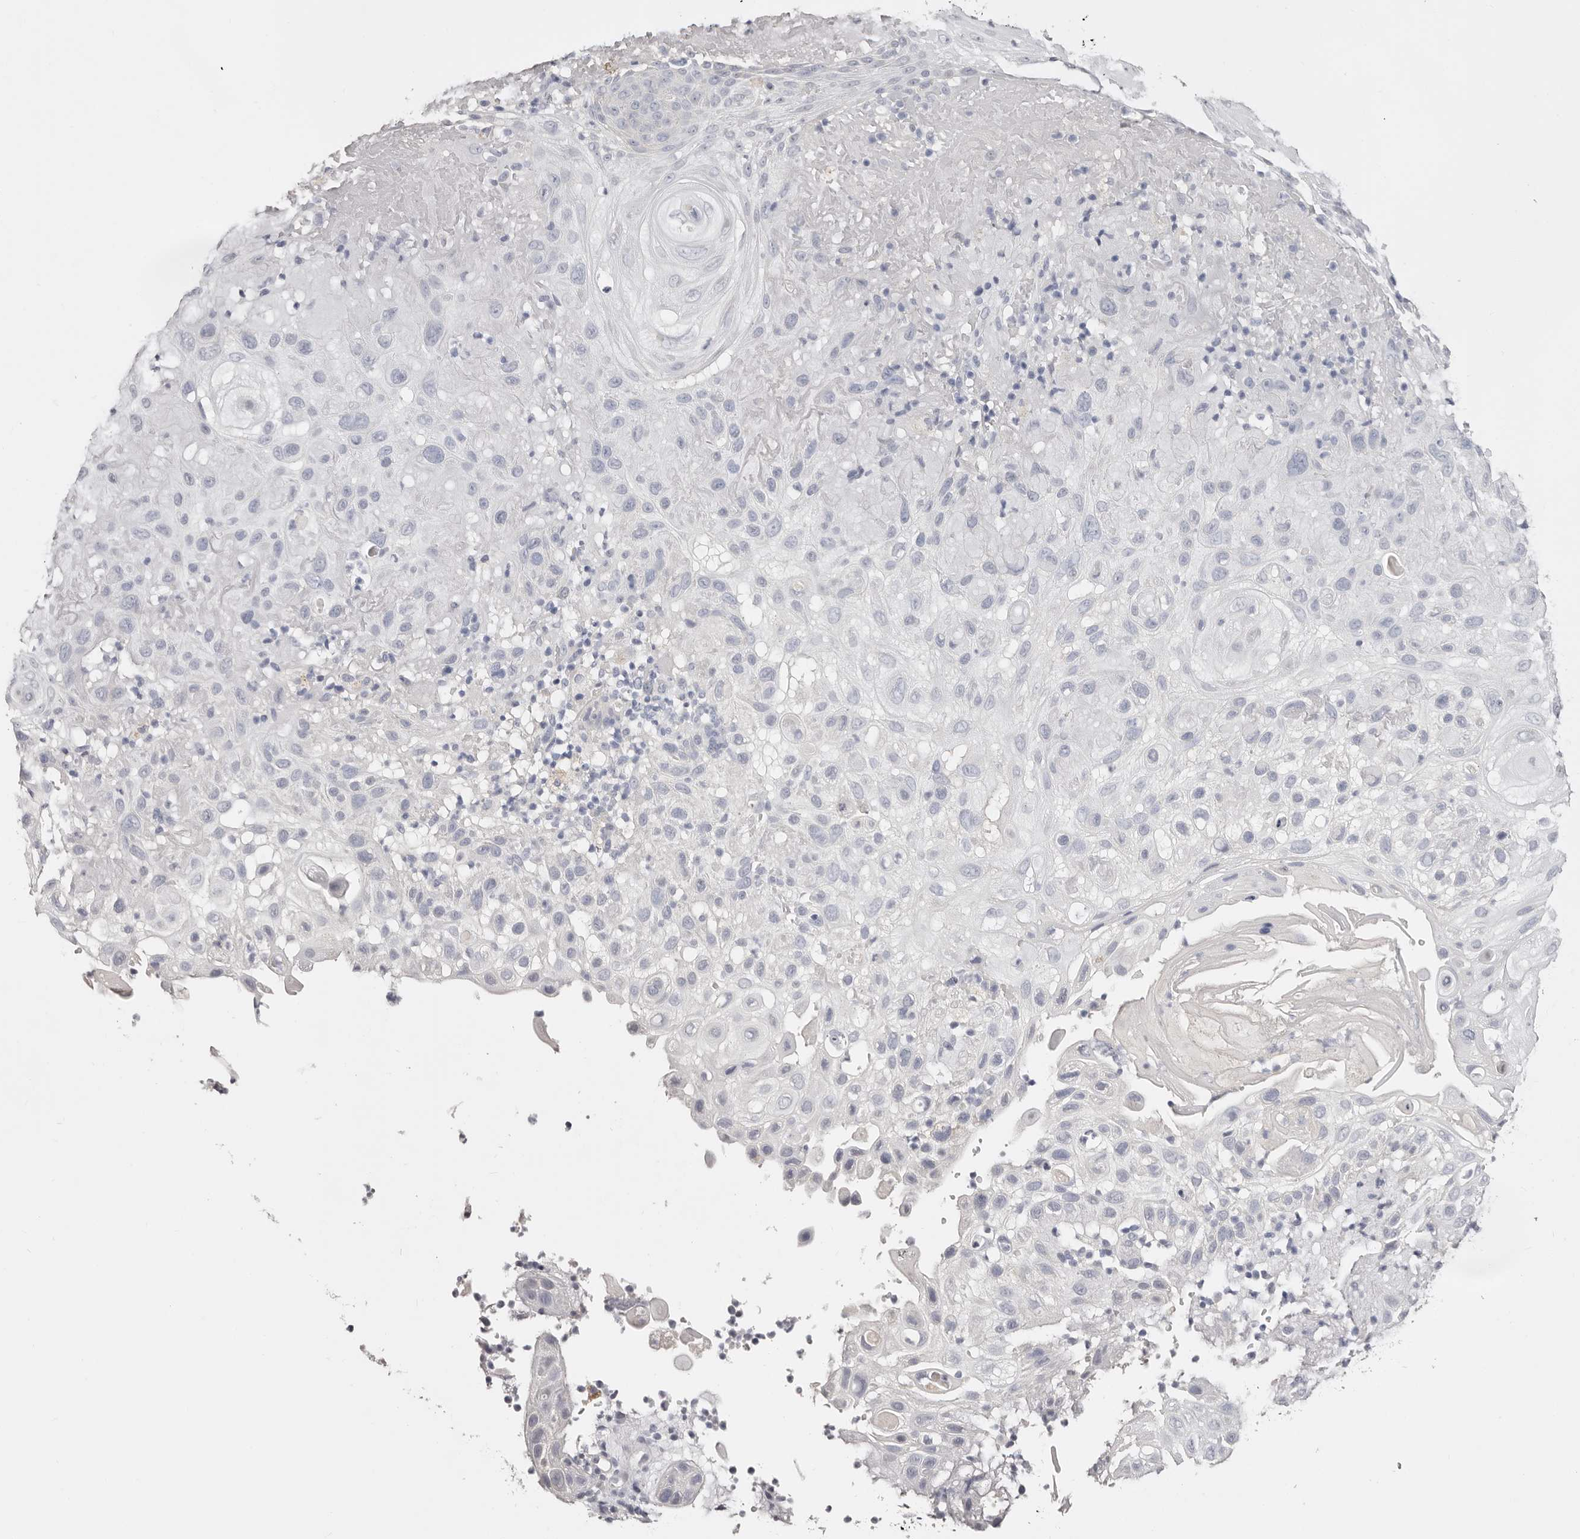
{"staining": {"intensity": "negative", "quantity": "none", "location": "none"}, "tissue": "skin cancer", "cell_type": "Tumor cells", "image_type": "cancer", "snomed": [{"axis": "morphology", "description": "Normal tissue, NOS"}, {"axis": "morphology", "description": "Squamous cell carcinoma, NOS"}, {"axis": "topography", "description": "Skin"}], "caption": "DAB (3,3'-diaminobenzidine) immunohistochemical staining of skin cancer exhibits no significant positivity in tumor cells.", "gene": "AKNAD1", "patient": {"sex": "female", "age": 96}}